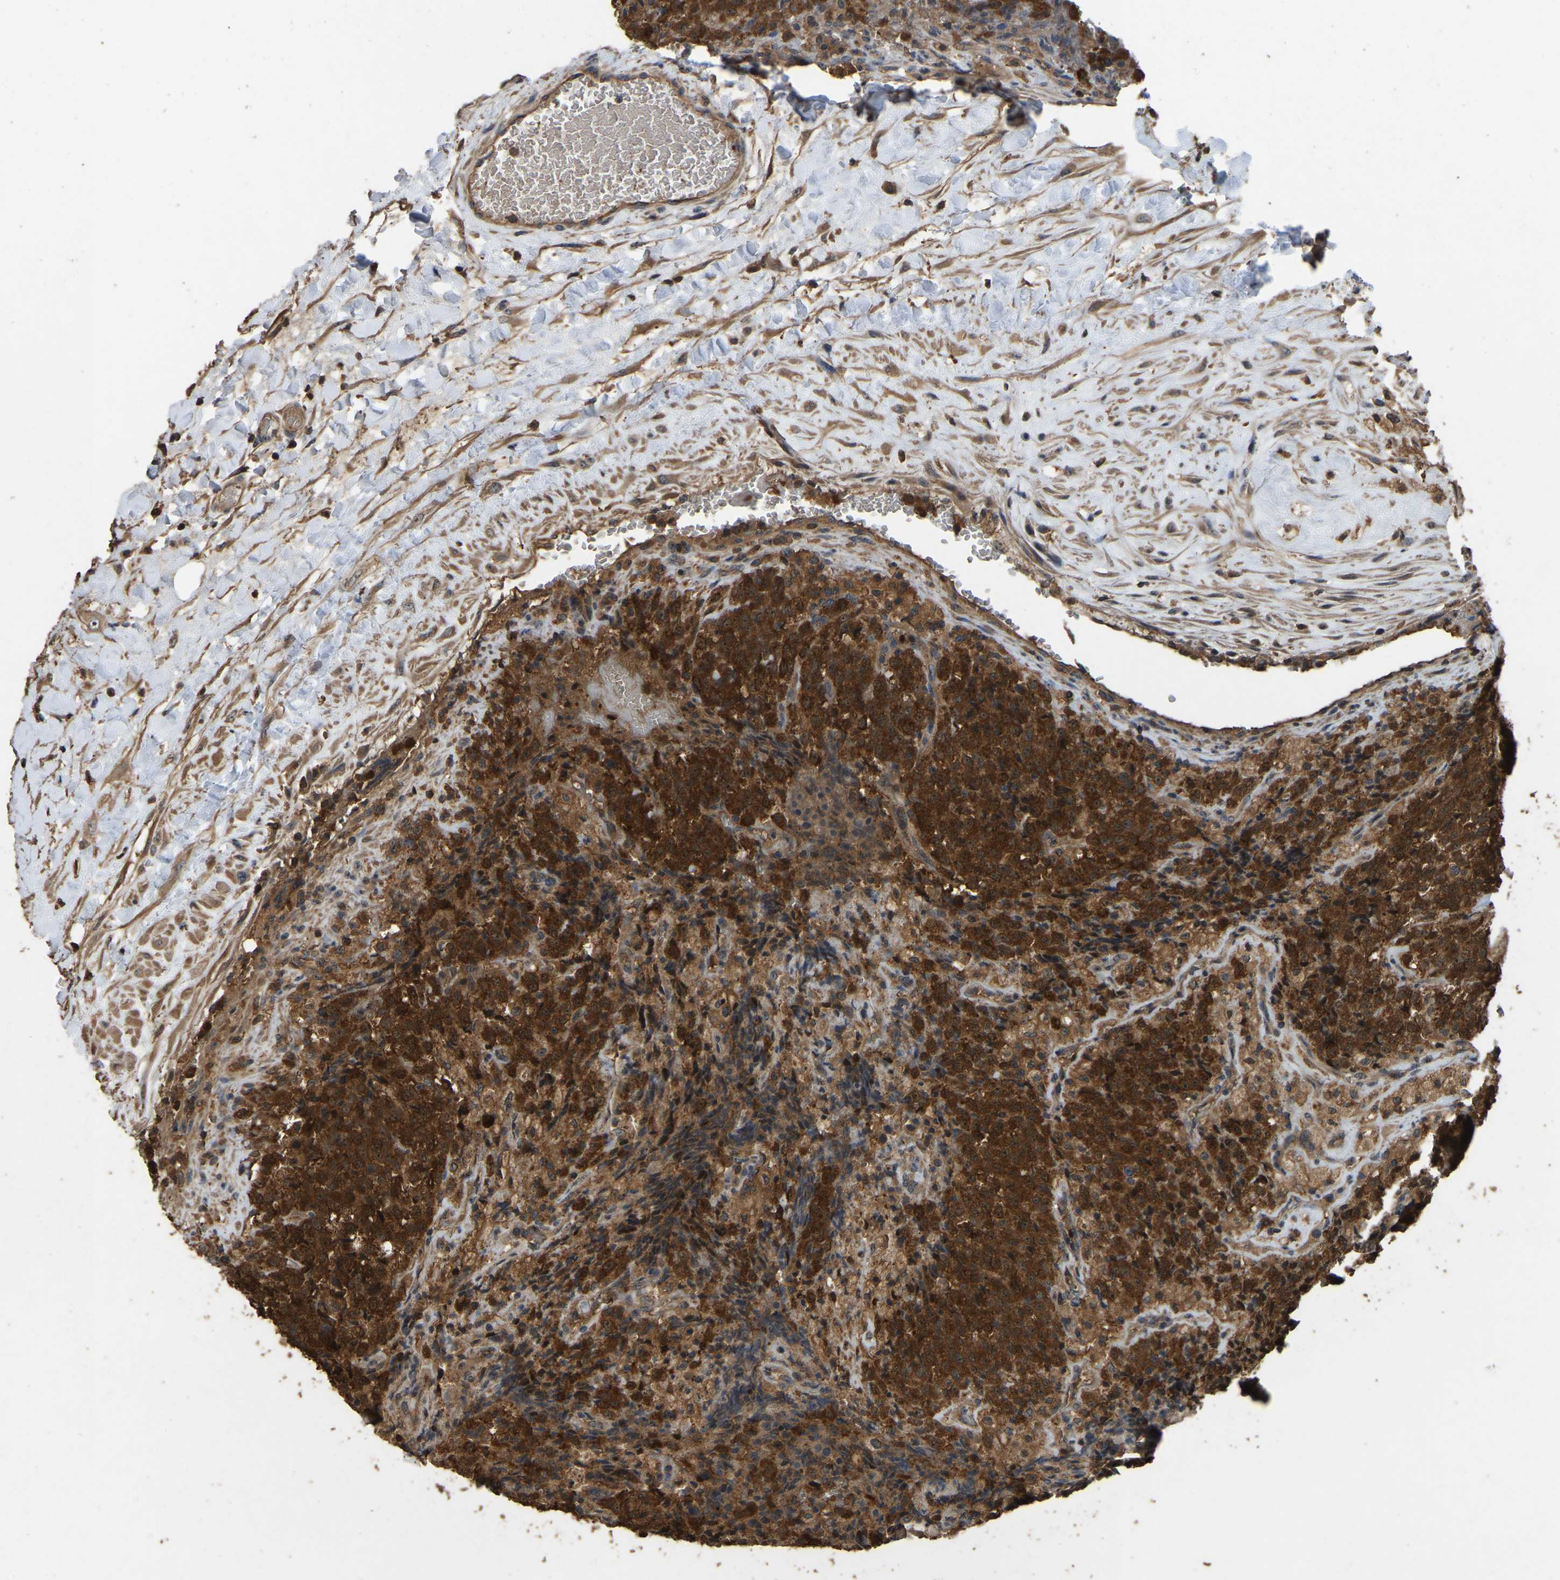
{"staining": {"intensity": "strong", "quantity": ">75%", "location": "cytoplasmic/membranous"}, "tissue": "testis cancer", "cell_type": "Tumor cells", "image_type": "cancer", "snomed": [{"axis": "morphology", "description": "Seminoma, NOS"}, {"axis": "topography", "description": "Testis"}], "caption": "Immunohistochemical staining of human testis cancer (seminoma) shows high levels of strong cytoplasmic/membranous protein positivity in about >75% of tumor cells.", "gene": "FHIT", "patient": {"sex": "male", "age": 59}}